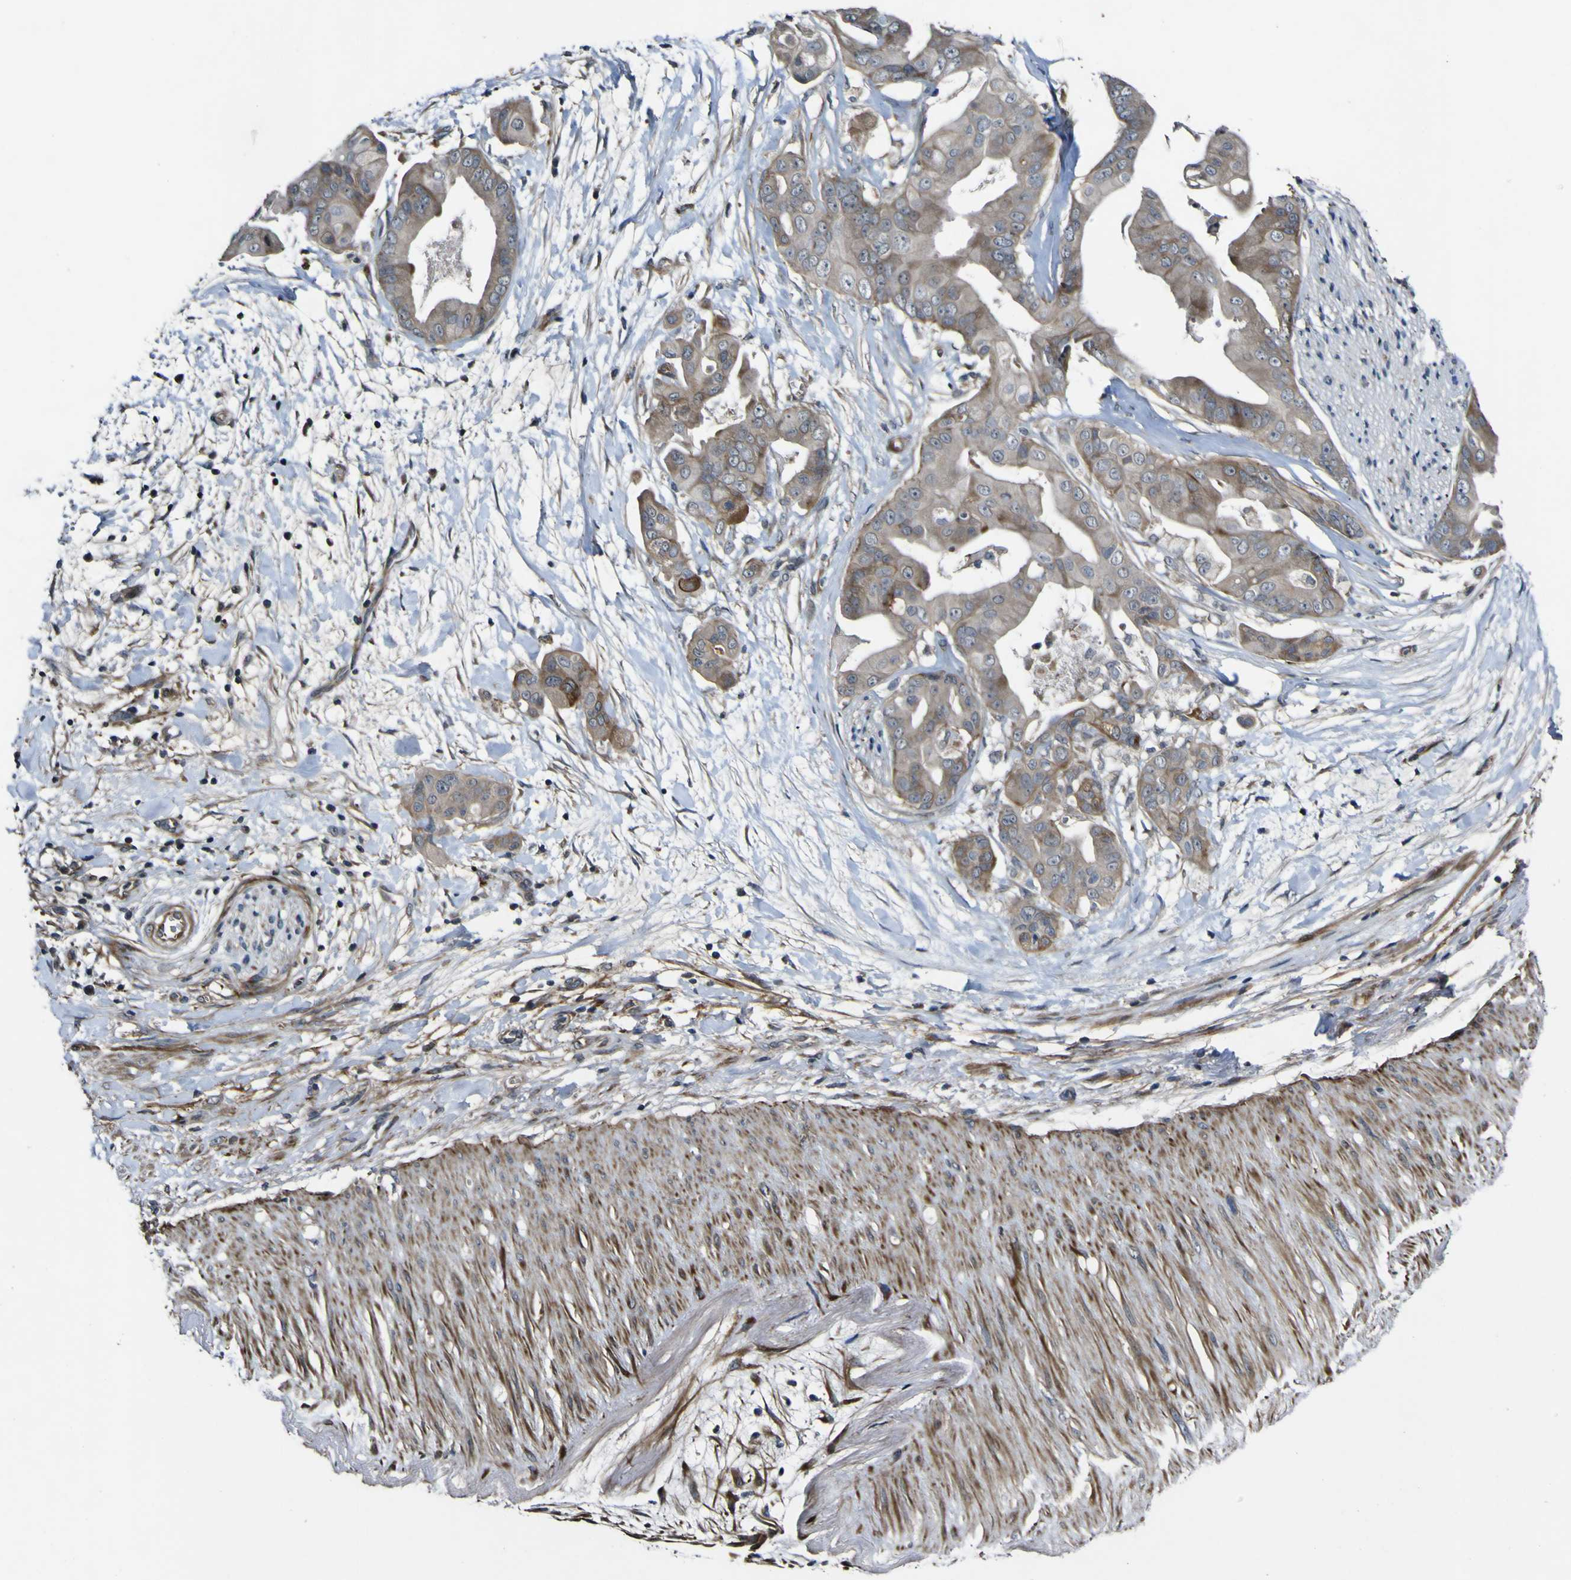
{"staining": {"intensity": "weak", "quantity": ">75%", "location": "cytoplasmic/membranous"}, "tissue": "pancreatic cancer", "cell_type": "Tumor cells", "image_type": "cancer", "snomed": [{"axis": "morphology", "description": "Adenocarcinoma, NOS"}, {"axis": "topography", "description": "Pancreas"}], "caption": "Tumor cells show low levels of weak cytoplasmic/membranous positivity in about >75% of cells in human adenocarcinoma (pancreatic). Immunohistochemistry (ihc) stains the protein in brown and the nuclei are stained blue.", "gene": "GPLD1", "patient": {"sex": "female", "age": 75}}